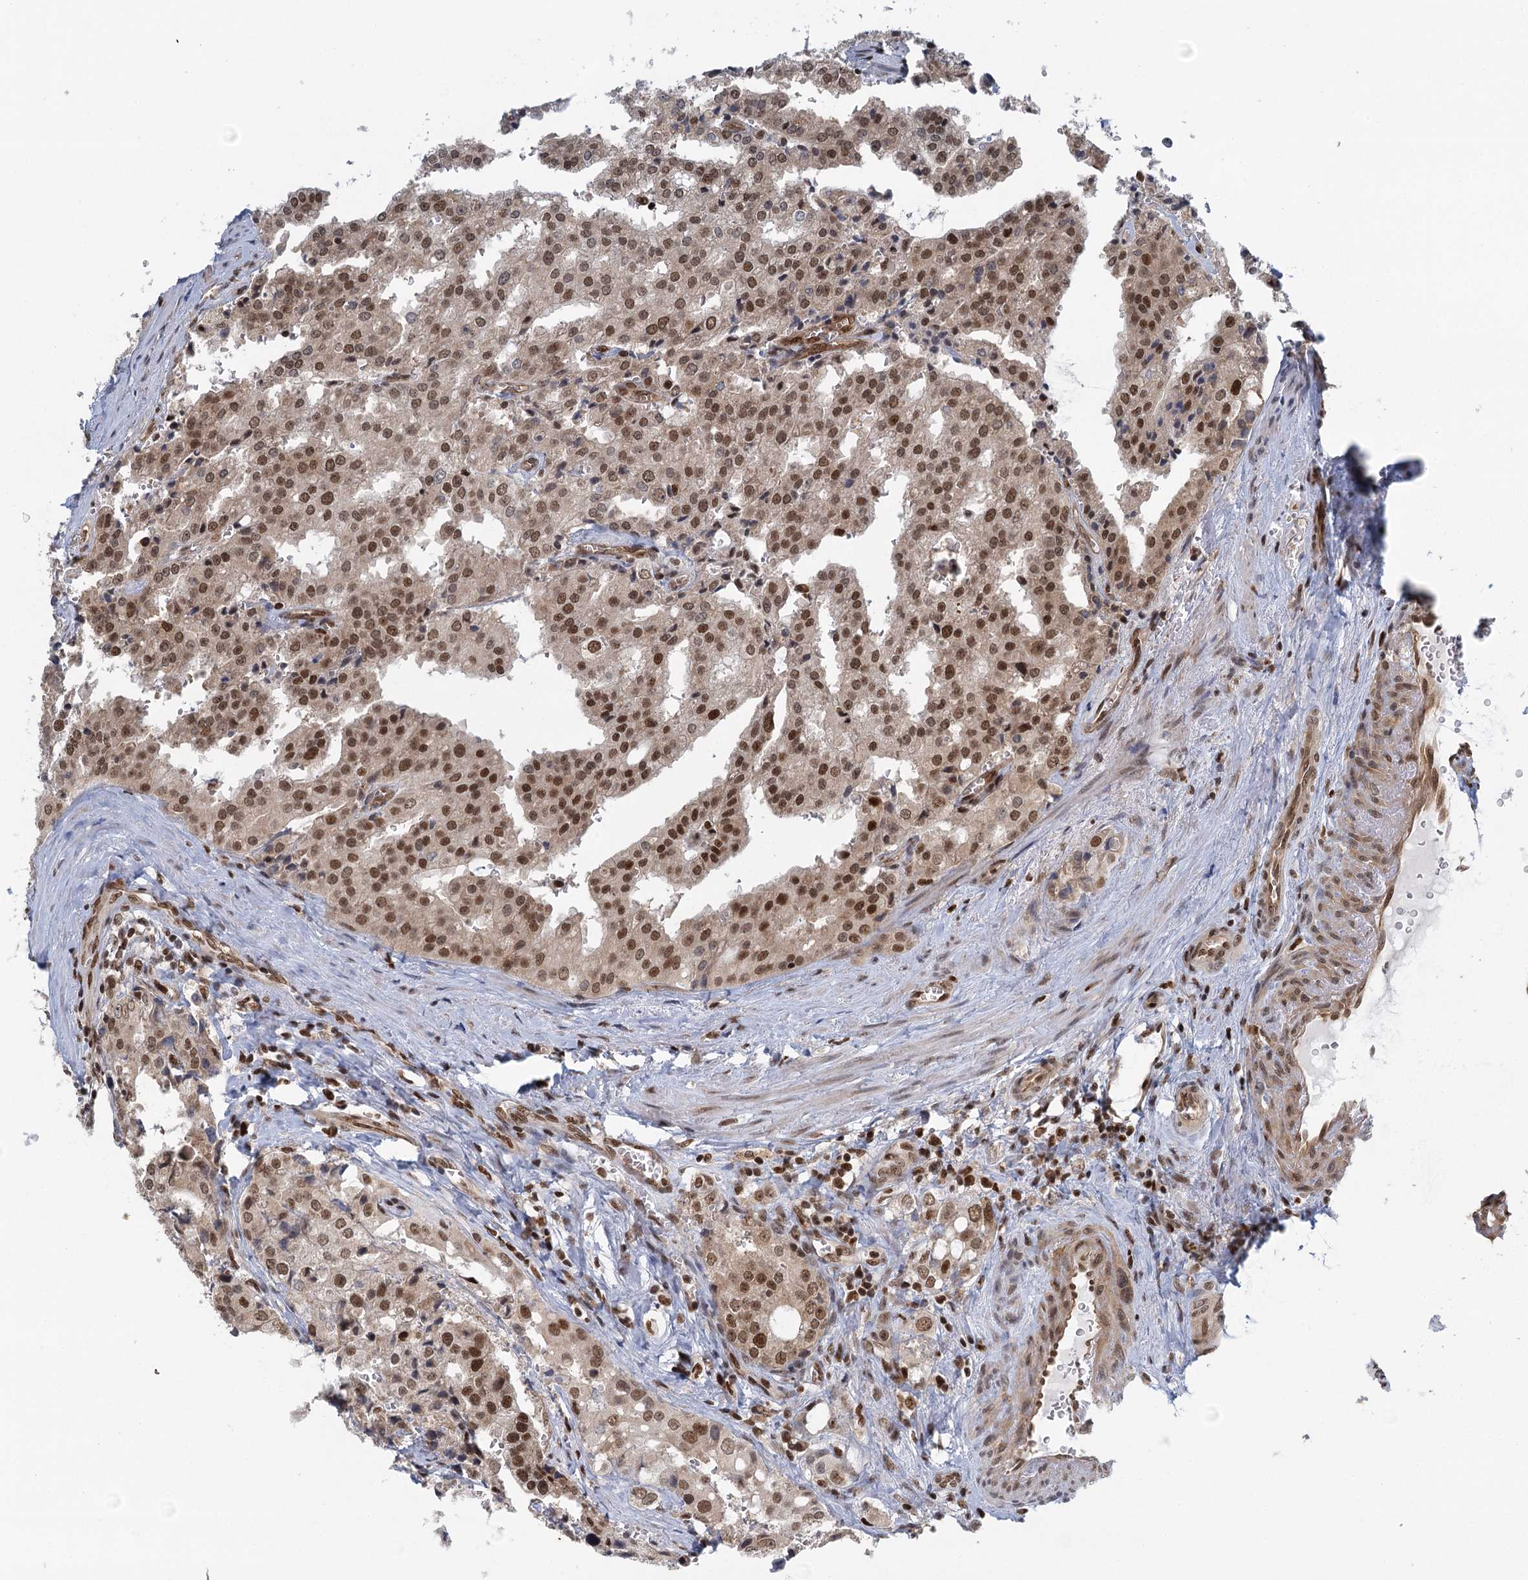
{"staining": {"intensity": "moderate", "quantity": ">75%", "location": "nuclear"}, "tissue": "prostate cancer", "cell_type": "Tumor cells", "image_type": "cancer", "snomed": [{"axis": "morphology", "description": "Adenocarcinoma, High grade"}, {"axis": "topography", "description": "Prostate"}], "caption": "Immunohistochemistry image of neoplastic tissue: prostate cancer stained using IHC shows medium levels of moderate protein expression localized specifically in the nuclear of tumor cells, appearing as a nuclear brown color.", "gene": "GPATCH11", "patient": {"sex": "male", "age": 68}}